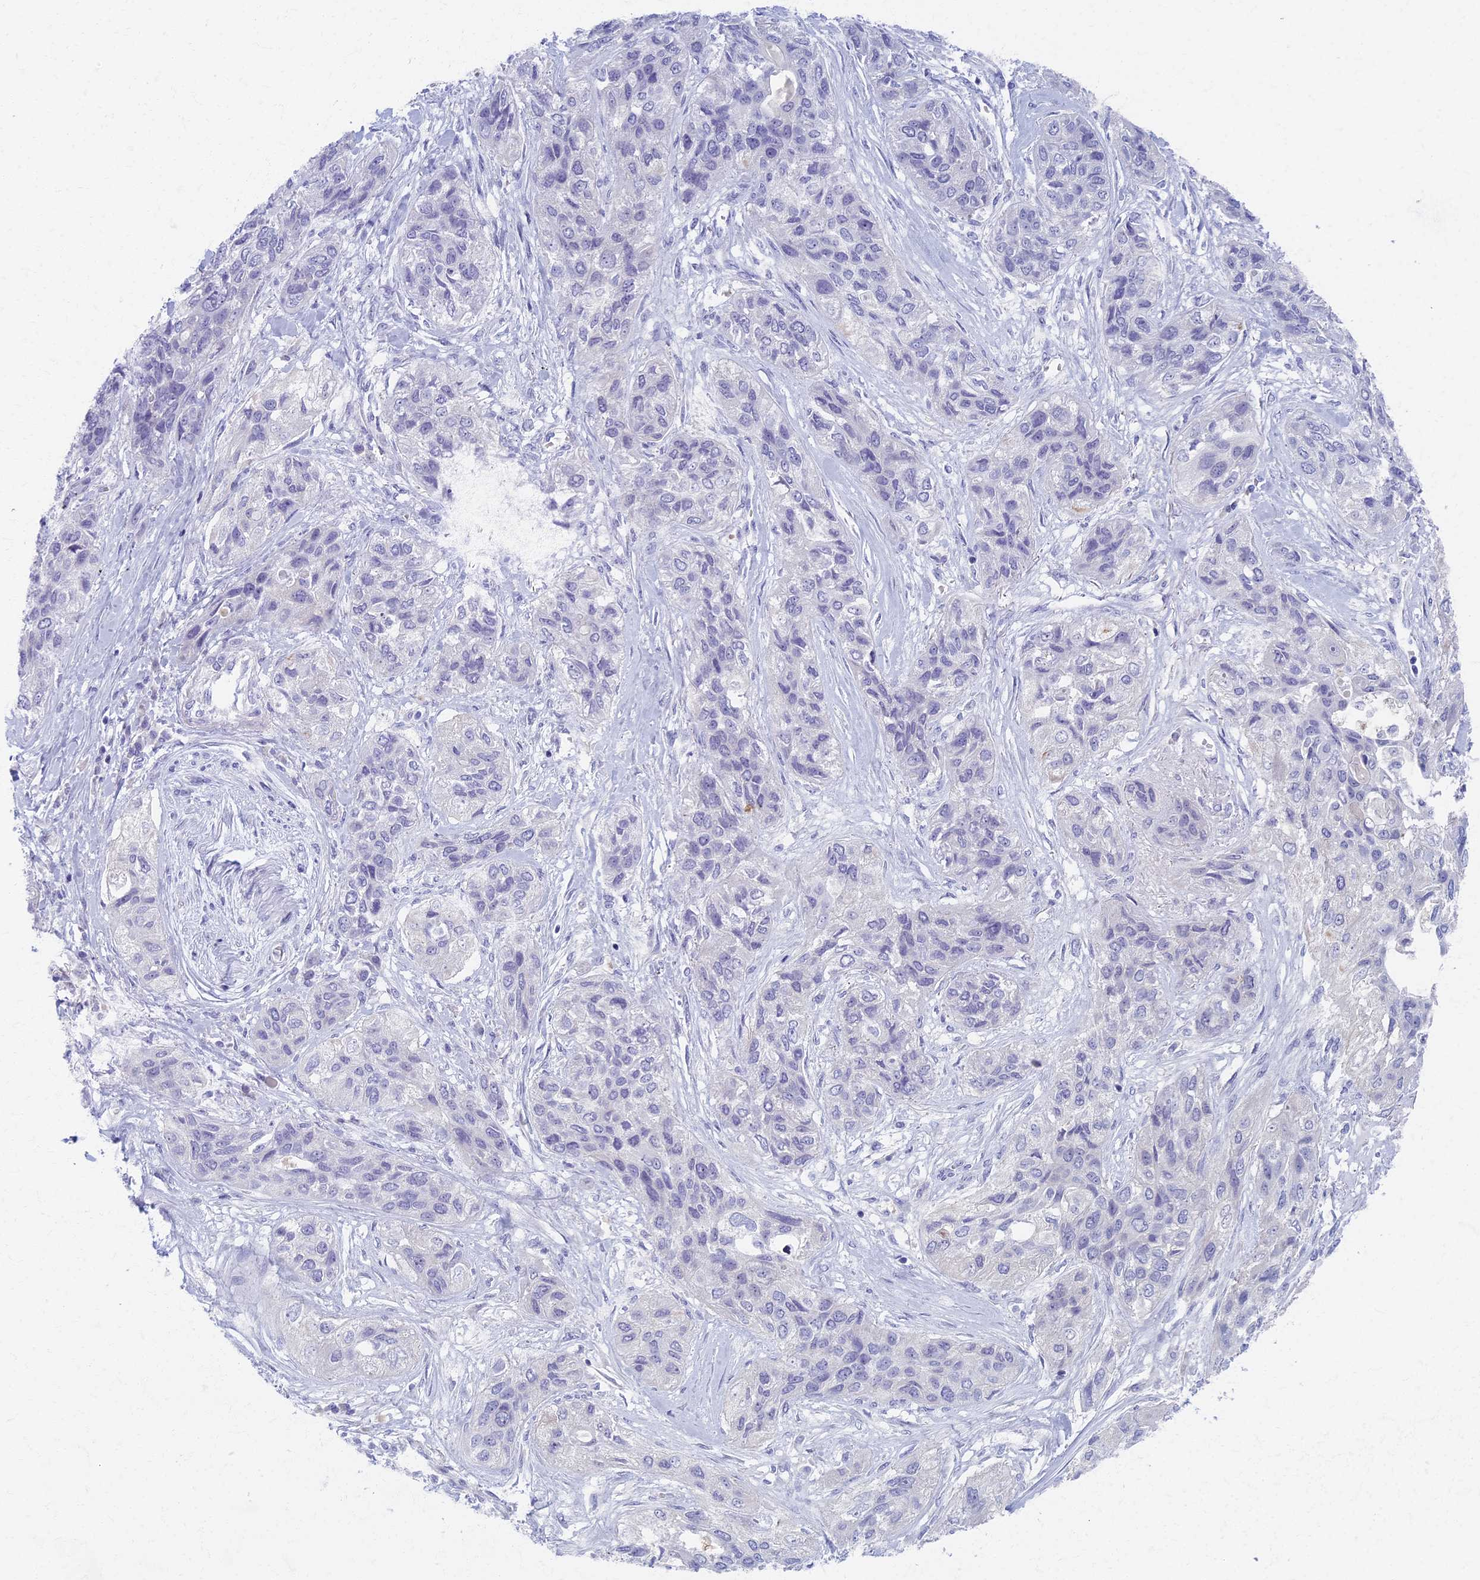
{"staining": {"intensity": "negative", "quantity": "none", "location": "none"}, "tissue": "lung cancer", "cell_type": "Tumor cells", "image_type": "cancer", "snomed": [{"axis": "morphology", "description": "Squamous cell carcinoma, NOS"}, {"axis": "topography", "description": "Lung"}], "caption": "Tumor cells are negative for protein expression in human lung squamous cell carcinoma.", "gene": "AP4E1", "patient": {"sex": "female", "age": 70}}